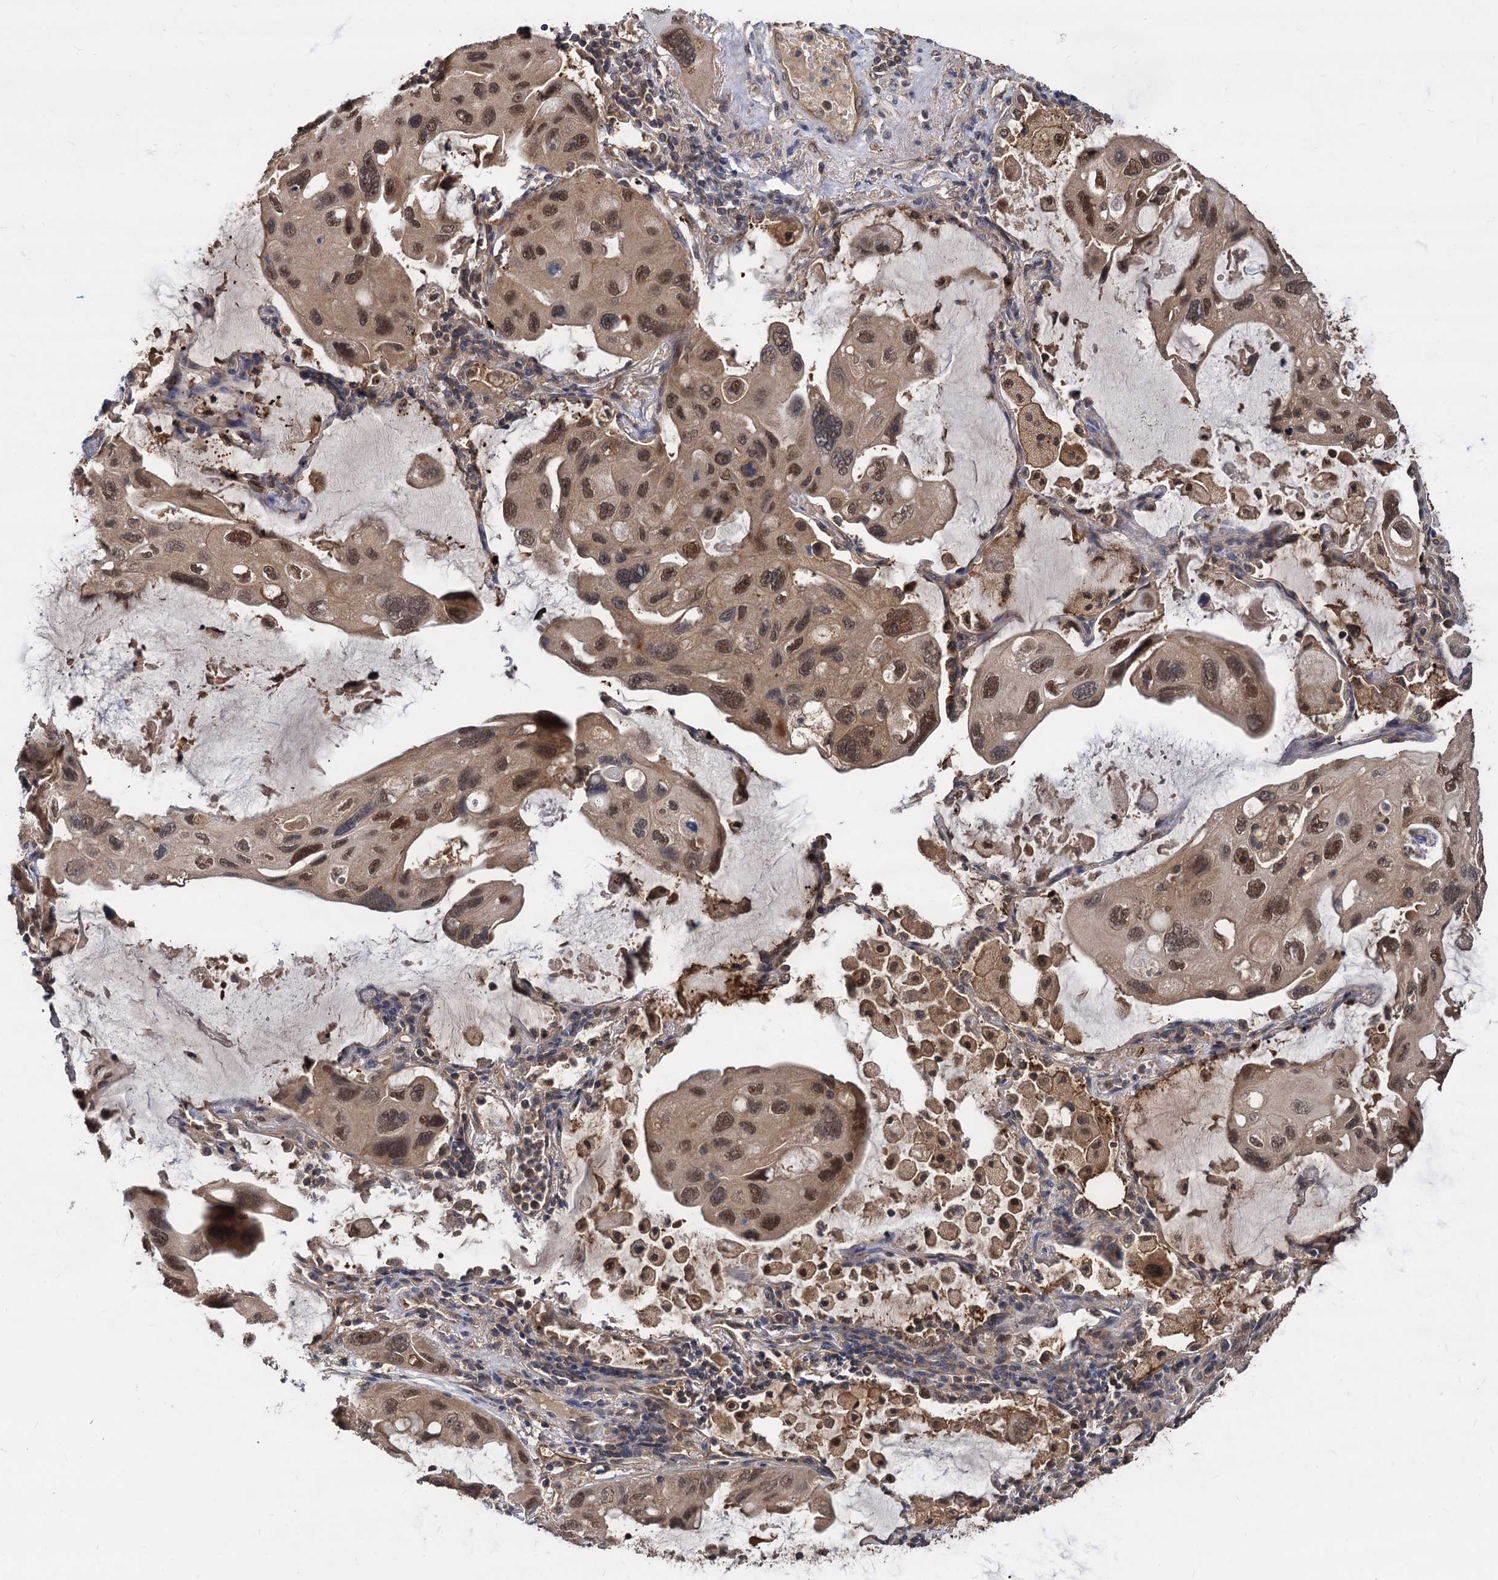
{"staining": {"intensity": "moderate", "quantity": ">75%", "location": "cytoplasmic/membranous,nuclear"}, "tissue": "lung cancer", "cell_type": "Tumor cells", "image_type": "cancer", "snomed": [{"axis": "morphology", "description": "Squamous cell carcinoma, NOS"}, {"axis": "topography", "description": "Lung"}], "caption": "A high-resolution image shows IHC staining of lung cancer (squamous cell carcinoma), which shows moderate cytoplasmic/membranous and nuclear staining in approximately >75% of tumor cells.", "gene": "PSMD4", "patient": {"sex": "female", "age": 73}}